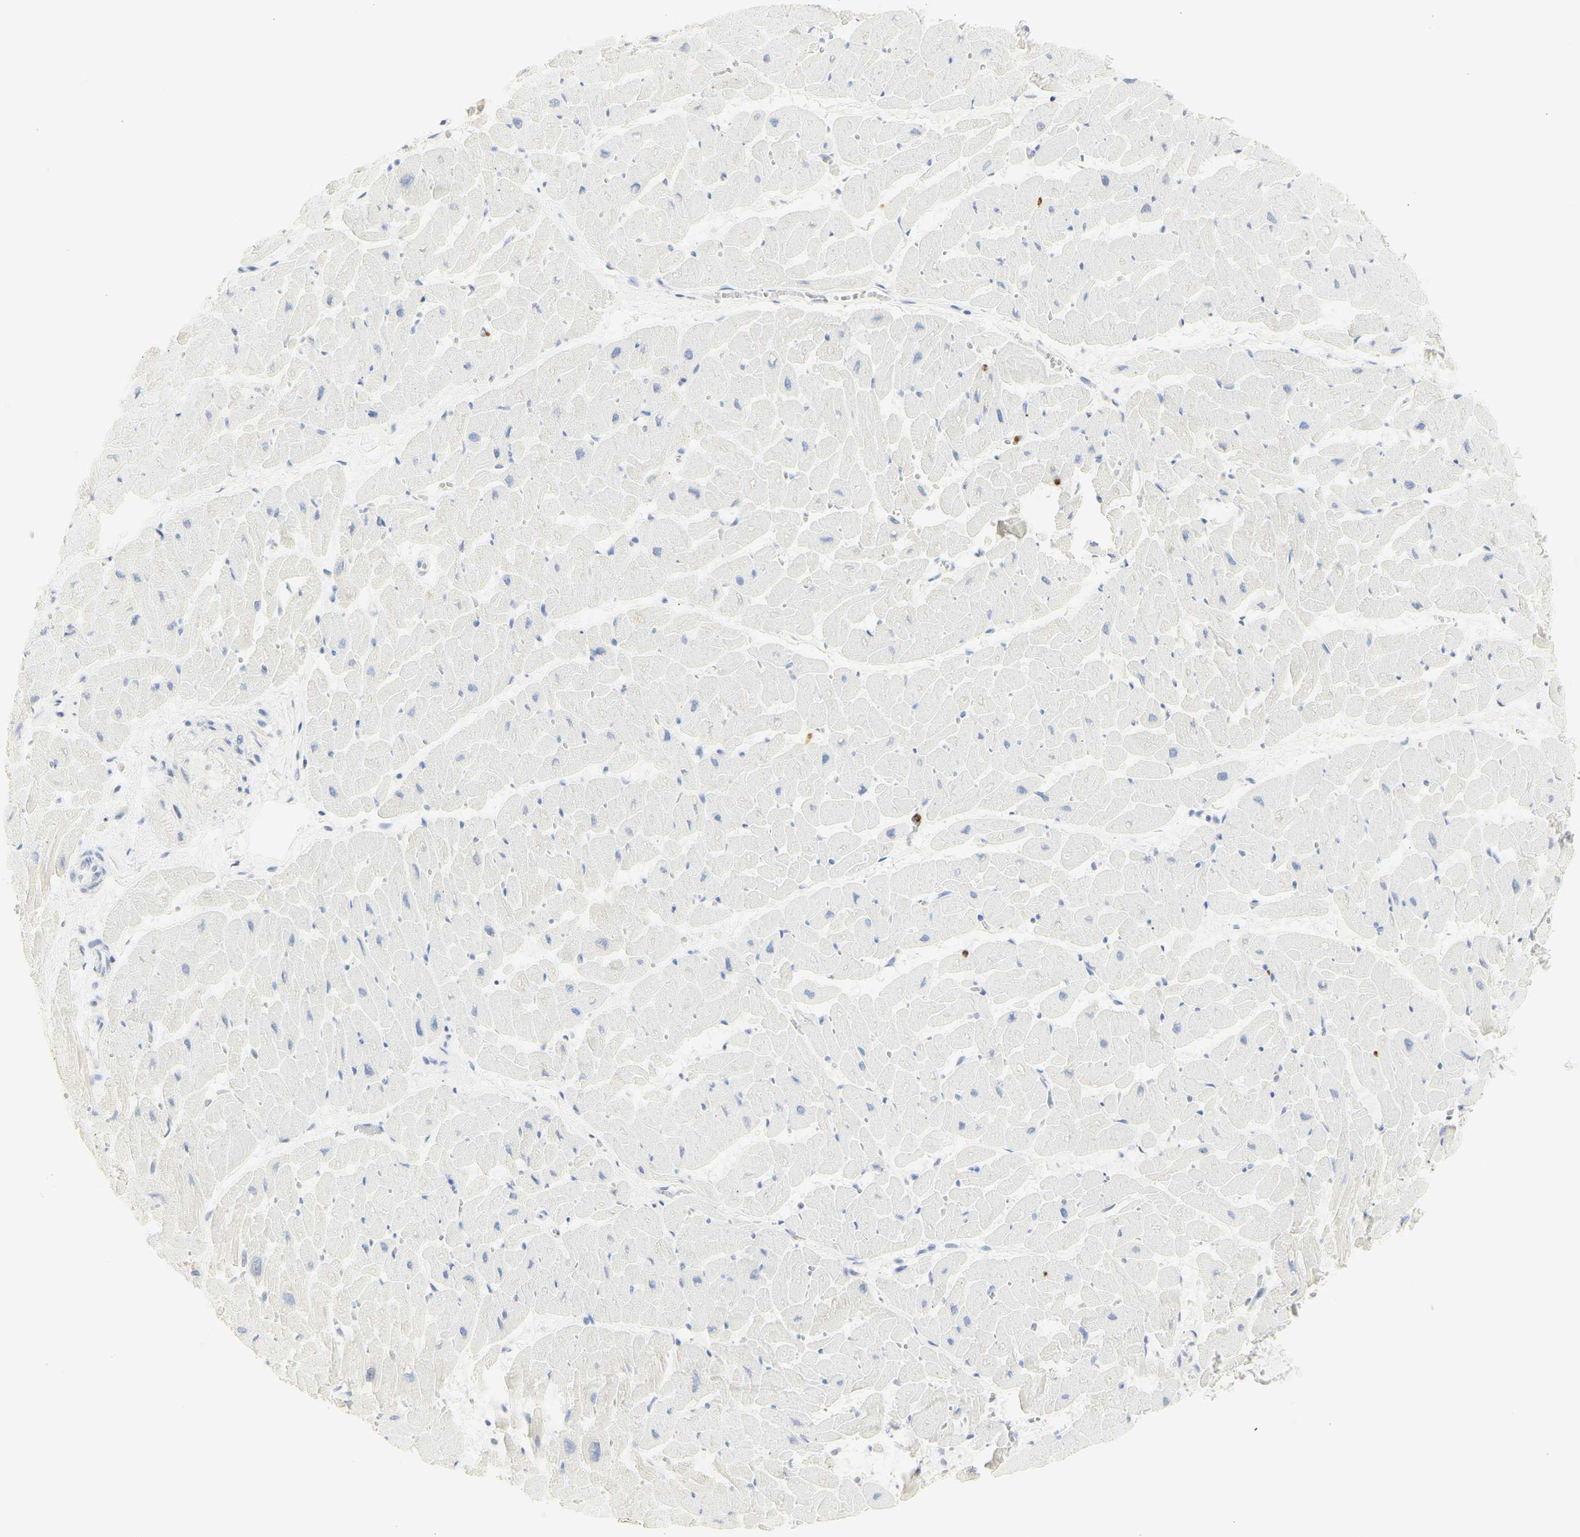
{"staining": {"intensity": "negative", "quantity": "none", "location": "none"}, "tissue": "heart muscle", "cell_type": "Cardiomyocytes", "image_type": "normal", "snomed": [{"axis": "morphology", "description": "Normal tissue, NOS"}, {"axis": "topography", "description": "Heart"}], "caption": "IHC of normal heart muscle displays no expression in cardiomyocytes.", "gene": "MPO", "patient": {"sex": "female", "age": 19}}